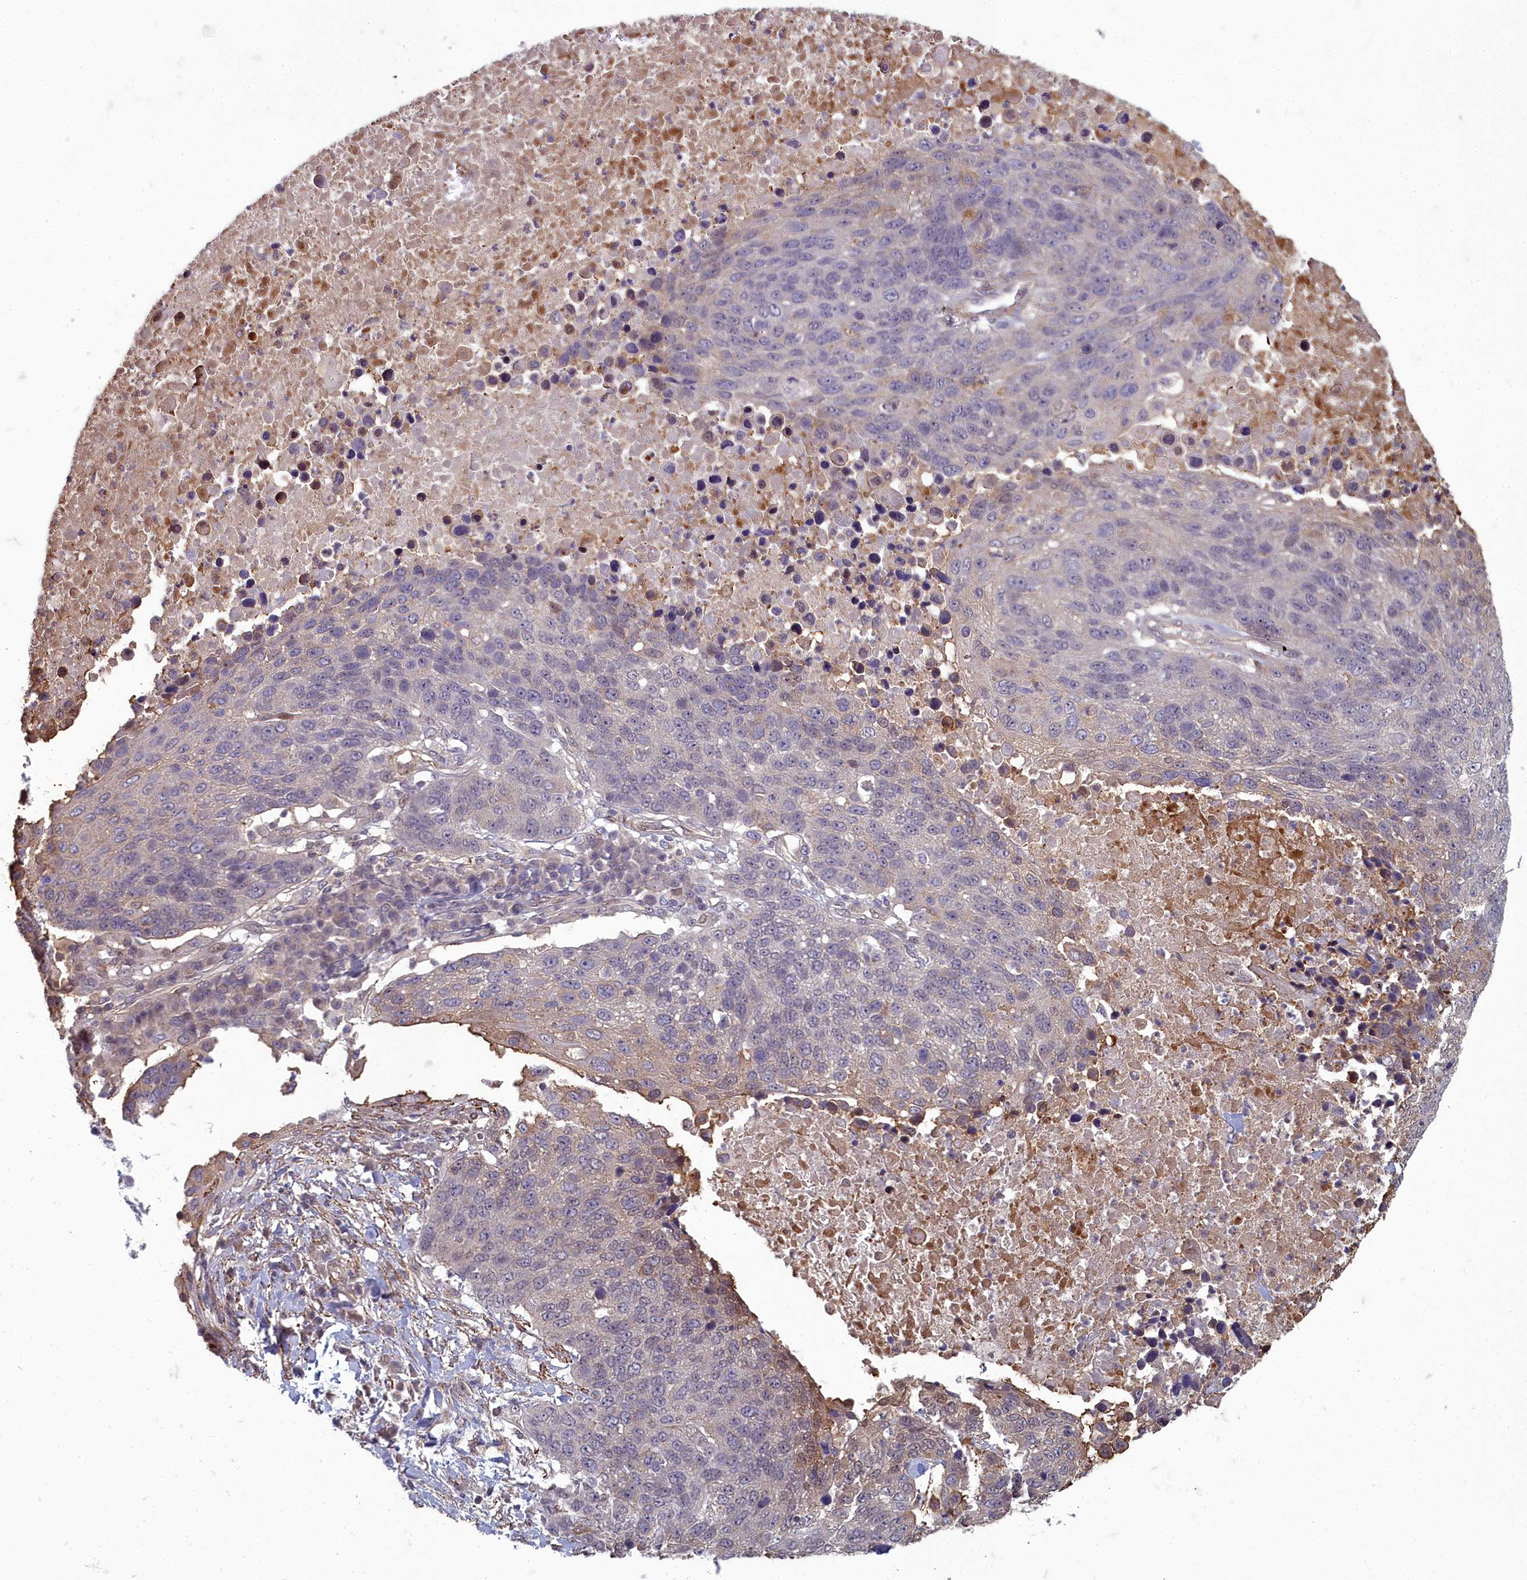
{"staining": {"intensity": "weak", "quantity": "<25%", "location": "cytoplasmic/membranous"}, "tissue": "lung cancer", "cell_type": "Tumor cells", "image_type": "cancer", "snomed": [{"axis": "morphology", "description": "Normal tissue, NOS"}, {"axis": "morphology", "description": "Squamous cell carcinoma, NOS"}, {"axis": "topography", "description": "Lymph node"}, {"axis": "topography", "description": "Lung"}], "caption": "The immunohistochemistry histopathology image has no significant staining in tumor cells of squamous cell carcinoma (lung) tissue.", "gene": "ZNF626", "patient": {"sex": "male", "age": 66}}